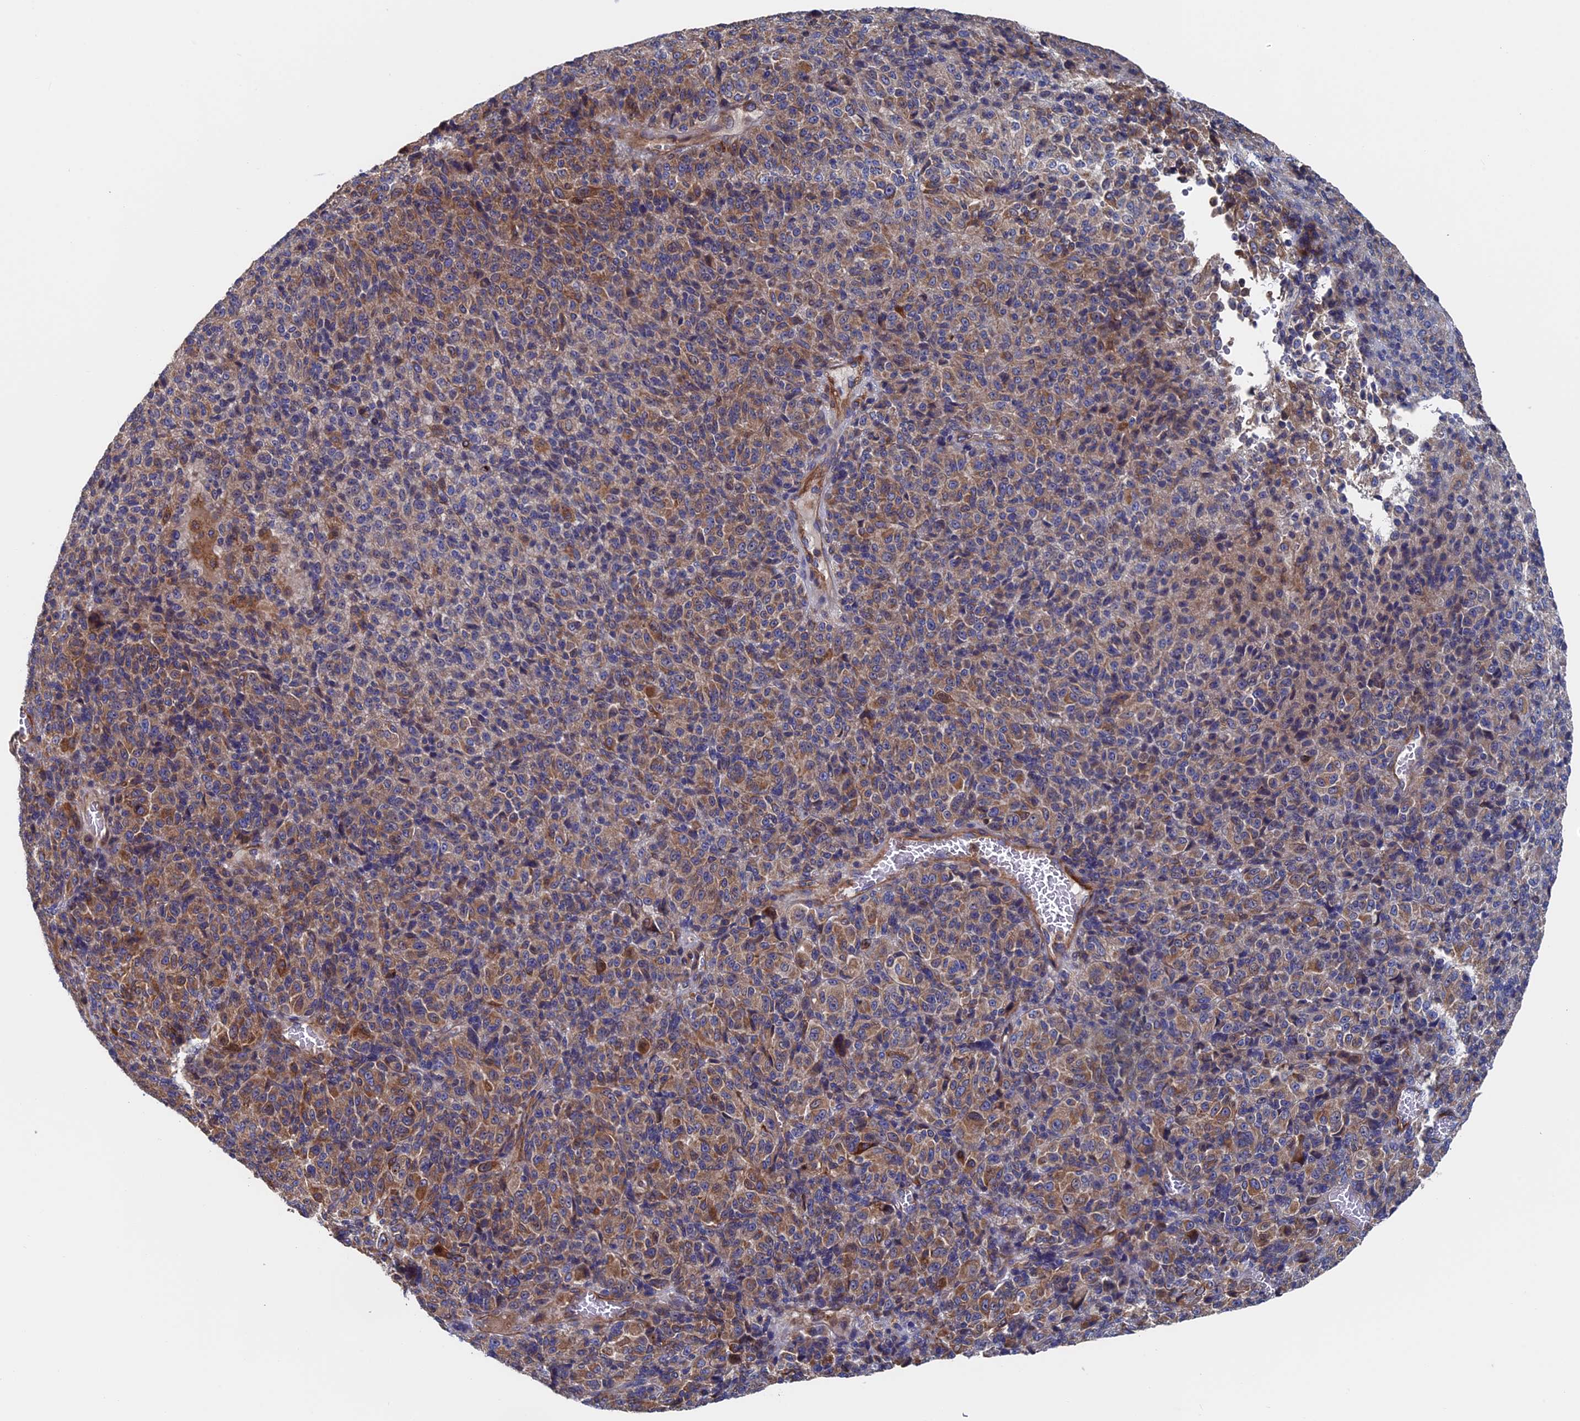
{"staining": {"intensity": "moderate", "quantity": ">75%", "location": "cytoplasmic/membranous"}, "tissue": "melanoma", "cell_type": "Tumor cells", "image_type": "cancer", "snomed": [{"axis": "morphology", "description": "Malignant melanoma, Metastatic site"}, {"axis": "topography", "description": "Brain"}], "caption": "Immunohistochemistry of human melanoma exhibits medium levels of moderate cytoplasmic/membranous staining in approximately >75% of tumor cells. The staining was performed using DAB, with brown indicating positive protein expression. Nuclei are stained blue with hematoxylin.", "gene": "DNAJC3", "patient": {"sex": "female", "age": 56}}